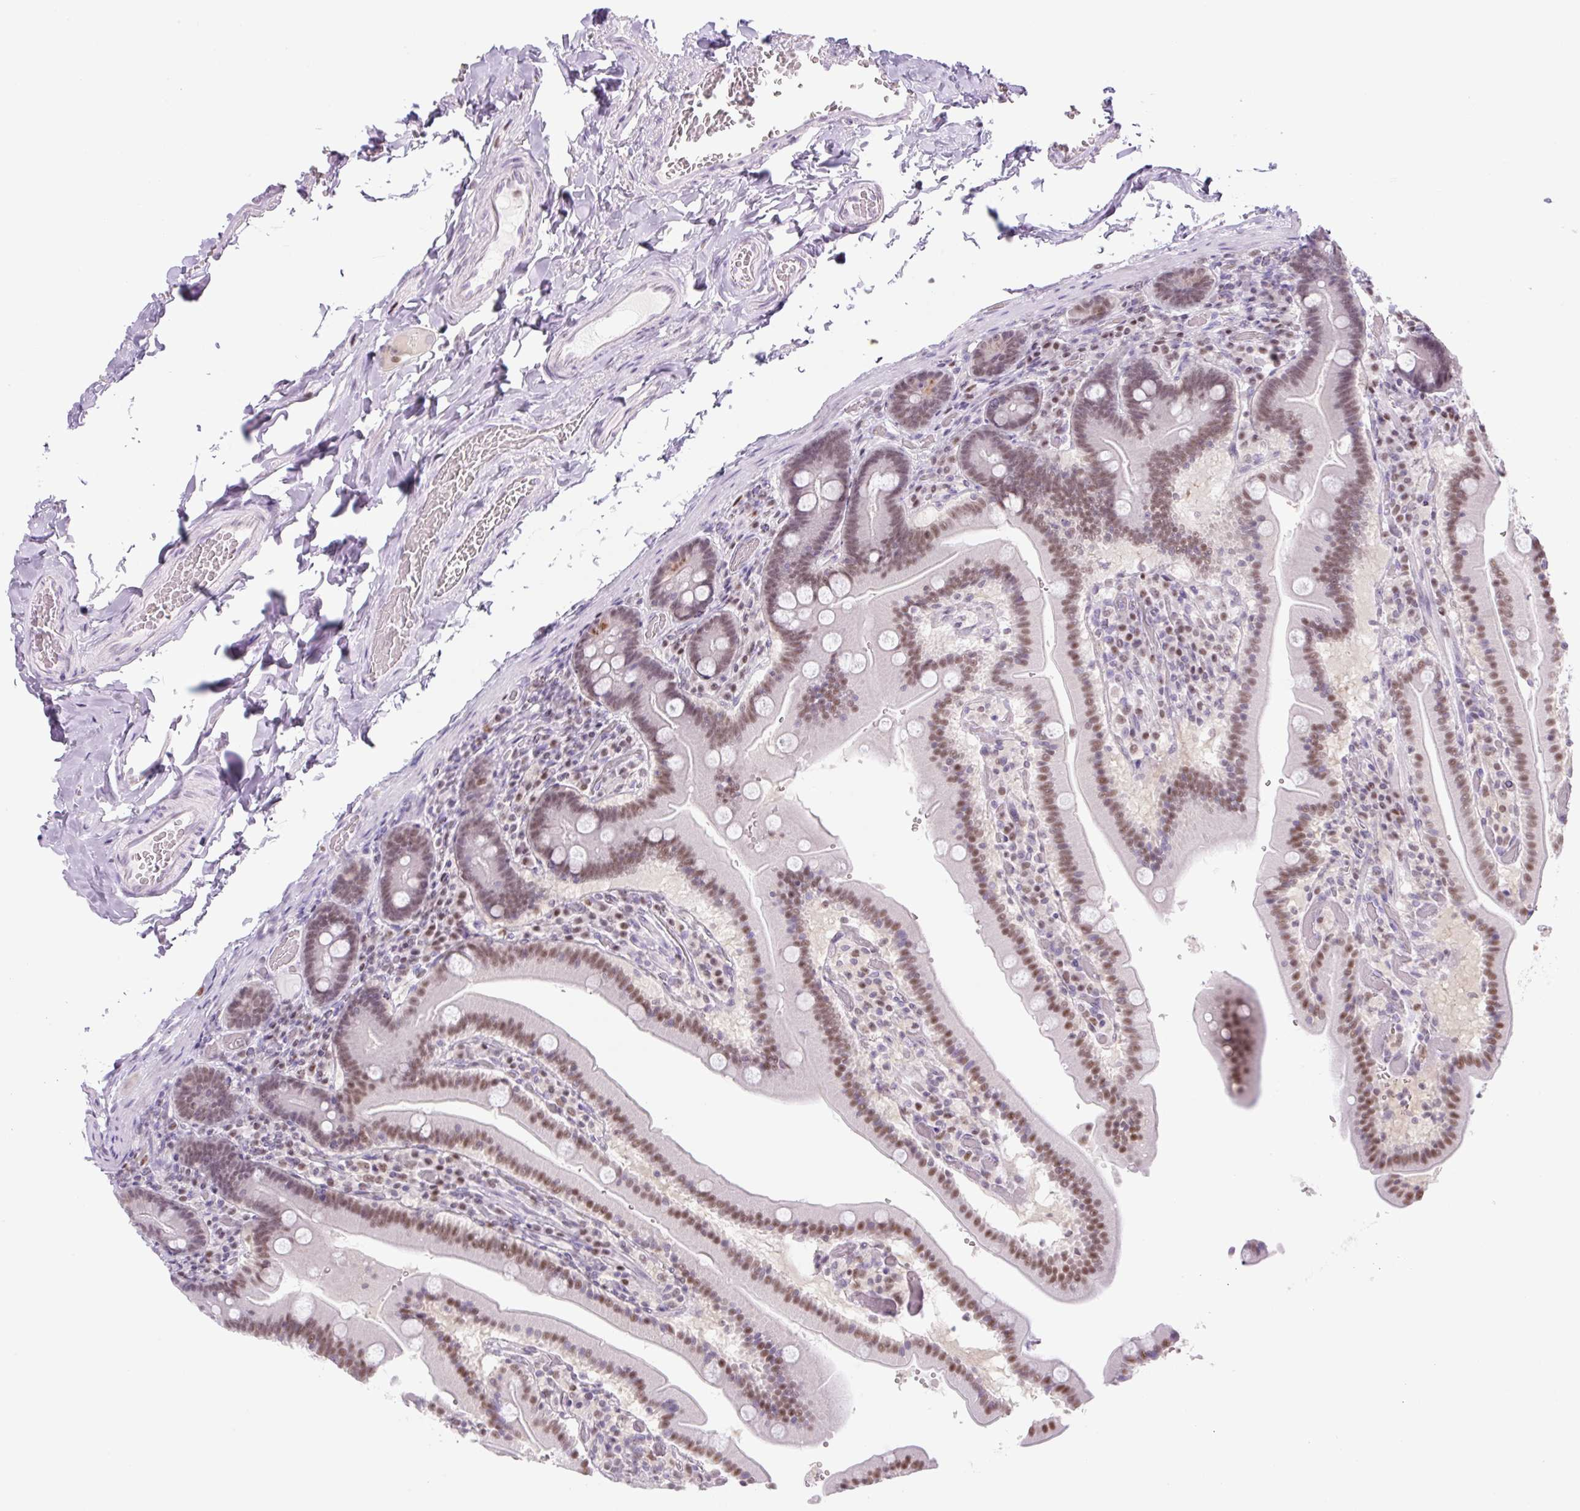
{"staining": {"intensity": "moderate", "quantity": "25%-75%", "location": "nuclear"}, "tissue": "duodenum", "cell_type": "Glandular cells", "image_type": "normal", "snomed": [{"axis": "morphology", "description": "Normal tissue, NOS"}, {"axis": "topography", "description": "Duodenum"}], "caption": "Protein staining exhibits moderate nuclear expression in about 25%-75% of glandular cells in normal duodenum.", "gene": "TLE3", "patient": {"sex": "female", "age": 62}}